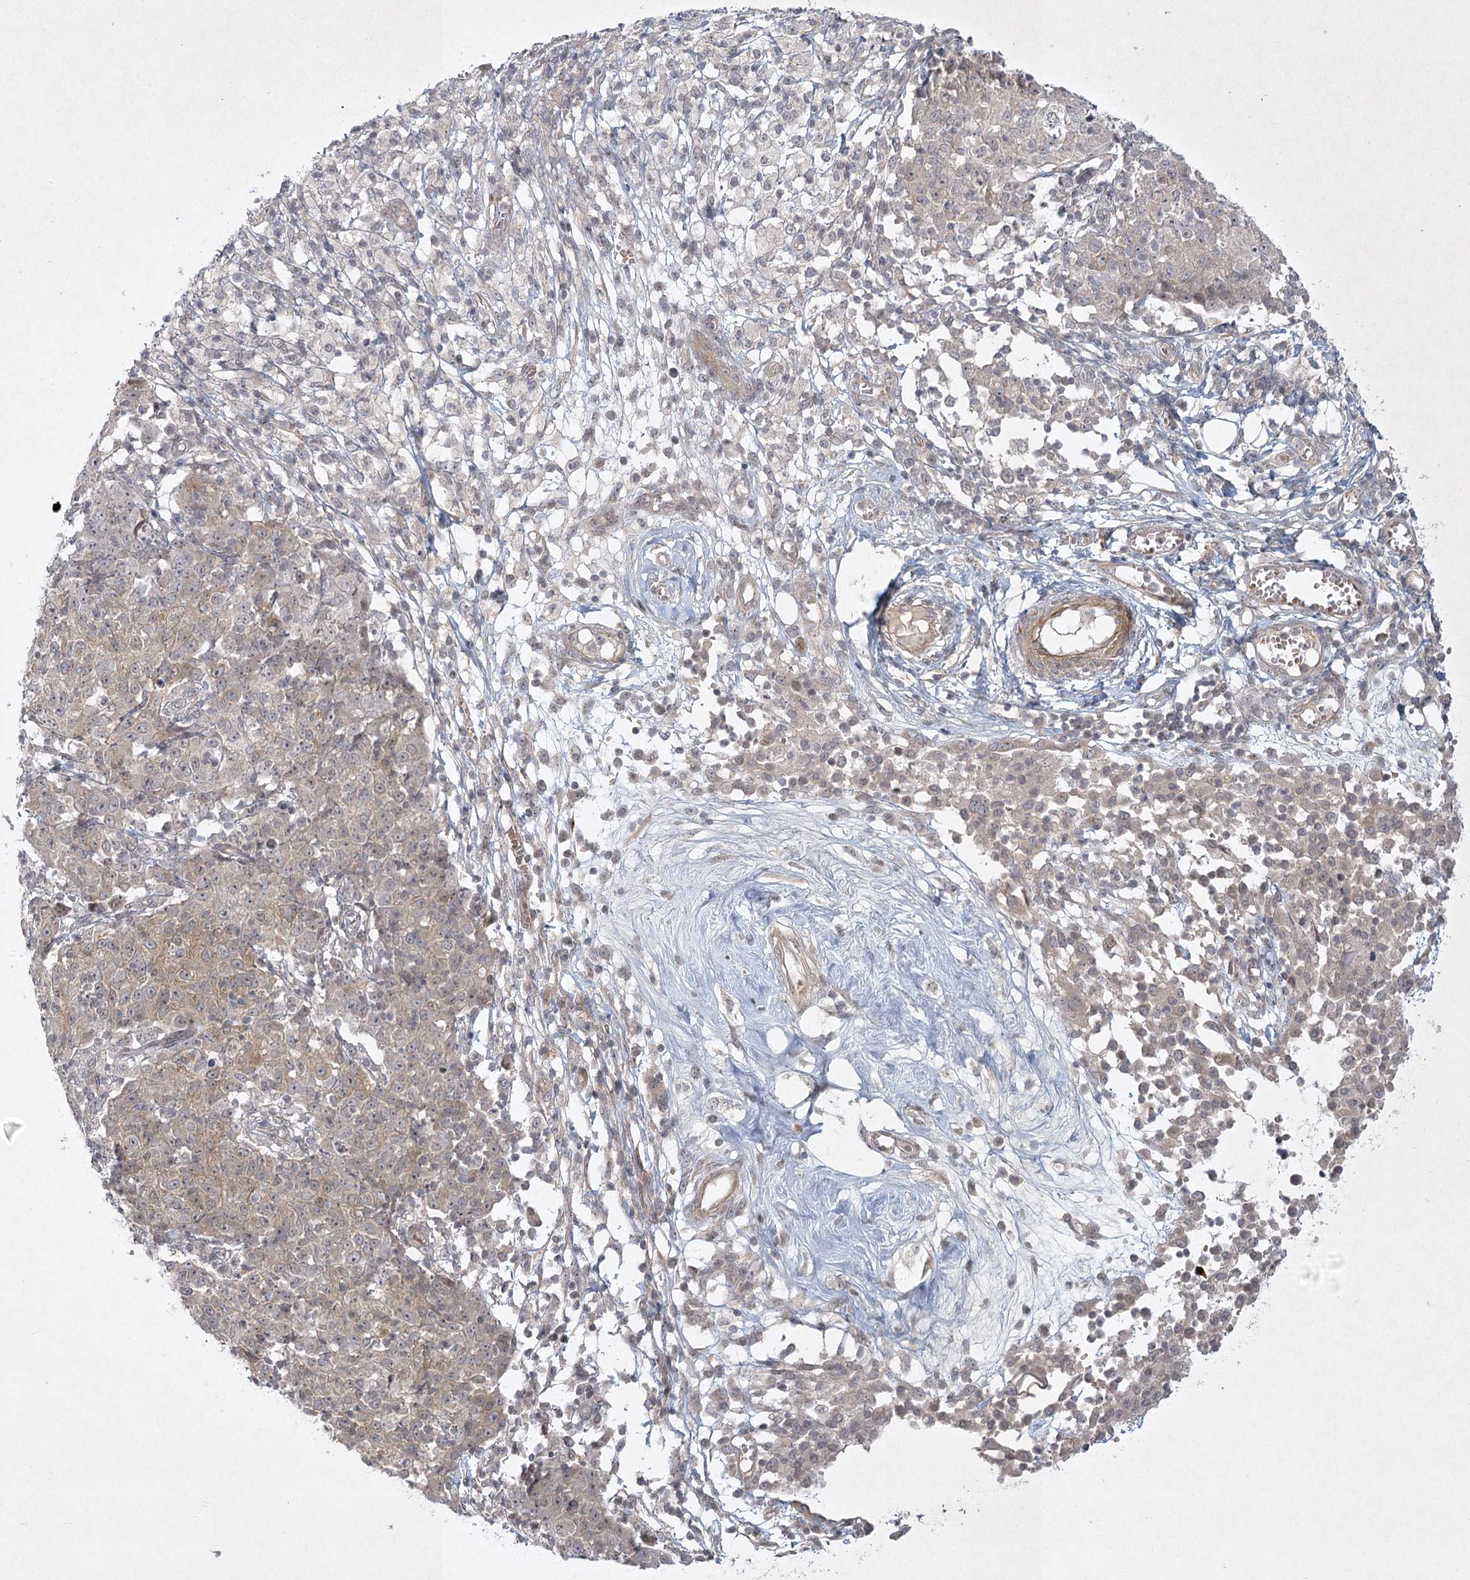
{"staining": {"intensity": "weak", "quantity": ">75%", "location": "cytoplasmic/membranous"}, "tissue": "ovarian cancer", "cell_type": "Tumor cells", "image_type": "cancer", "snomed": [{"axis": "morphology", "description": "Carcinoma, endometroid"}, {"axis": "topography", "description": "Ovary"}], "caption": "Human ovarian cancer stained with a protein marker shows weak staining in tumor cells.", "gene": "SH2D3A", "patient": {"sex": "female", "age": 42}}